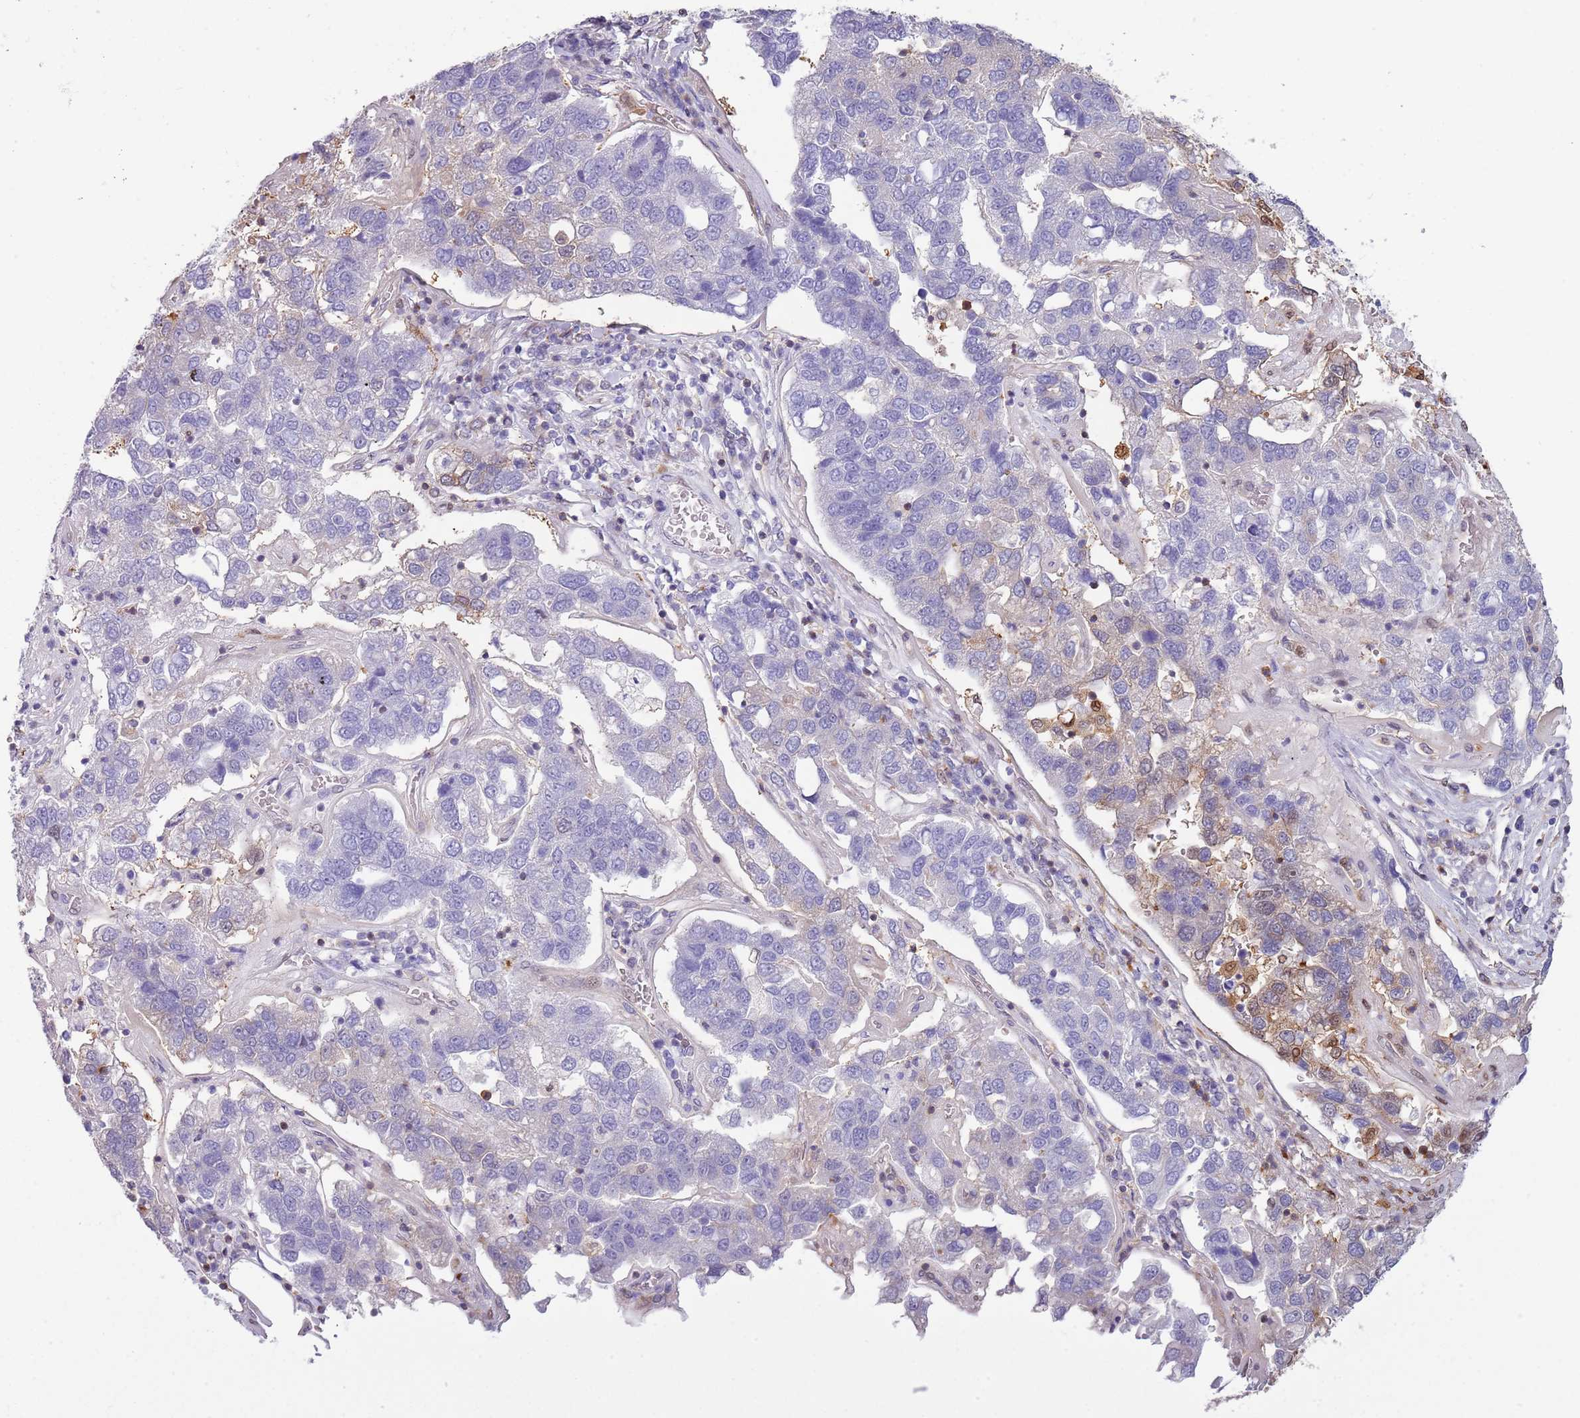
{"staining": {"intensity": "negative", "quantity": "none", "location": "none"}, "tissue": "pancreatic cancer", "cell_type": "Tumor cells", "image_type": "cancer", "snomed": [{"axis": "morphology", "description": "Adenocarcinoma, NOS"}, {"axis": "topography", "description": "Pancreas"}], "caption": "DAB immunohistochemical staining of pancreatic cancer (adenocarcinoma) exhibits no significant positivity in tumor cells. Brightfield microscopy of immunohistochemistry stained with DAB (3,3'-diaminobenzidine) (brown) and hematoxylin (blue), captured at high magnification.", "gene": "NBPF6", "patient": {"sex": "female", "age": 61}}